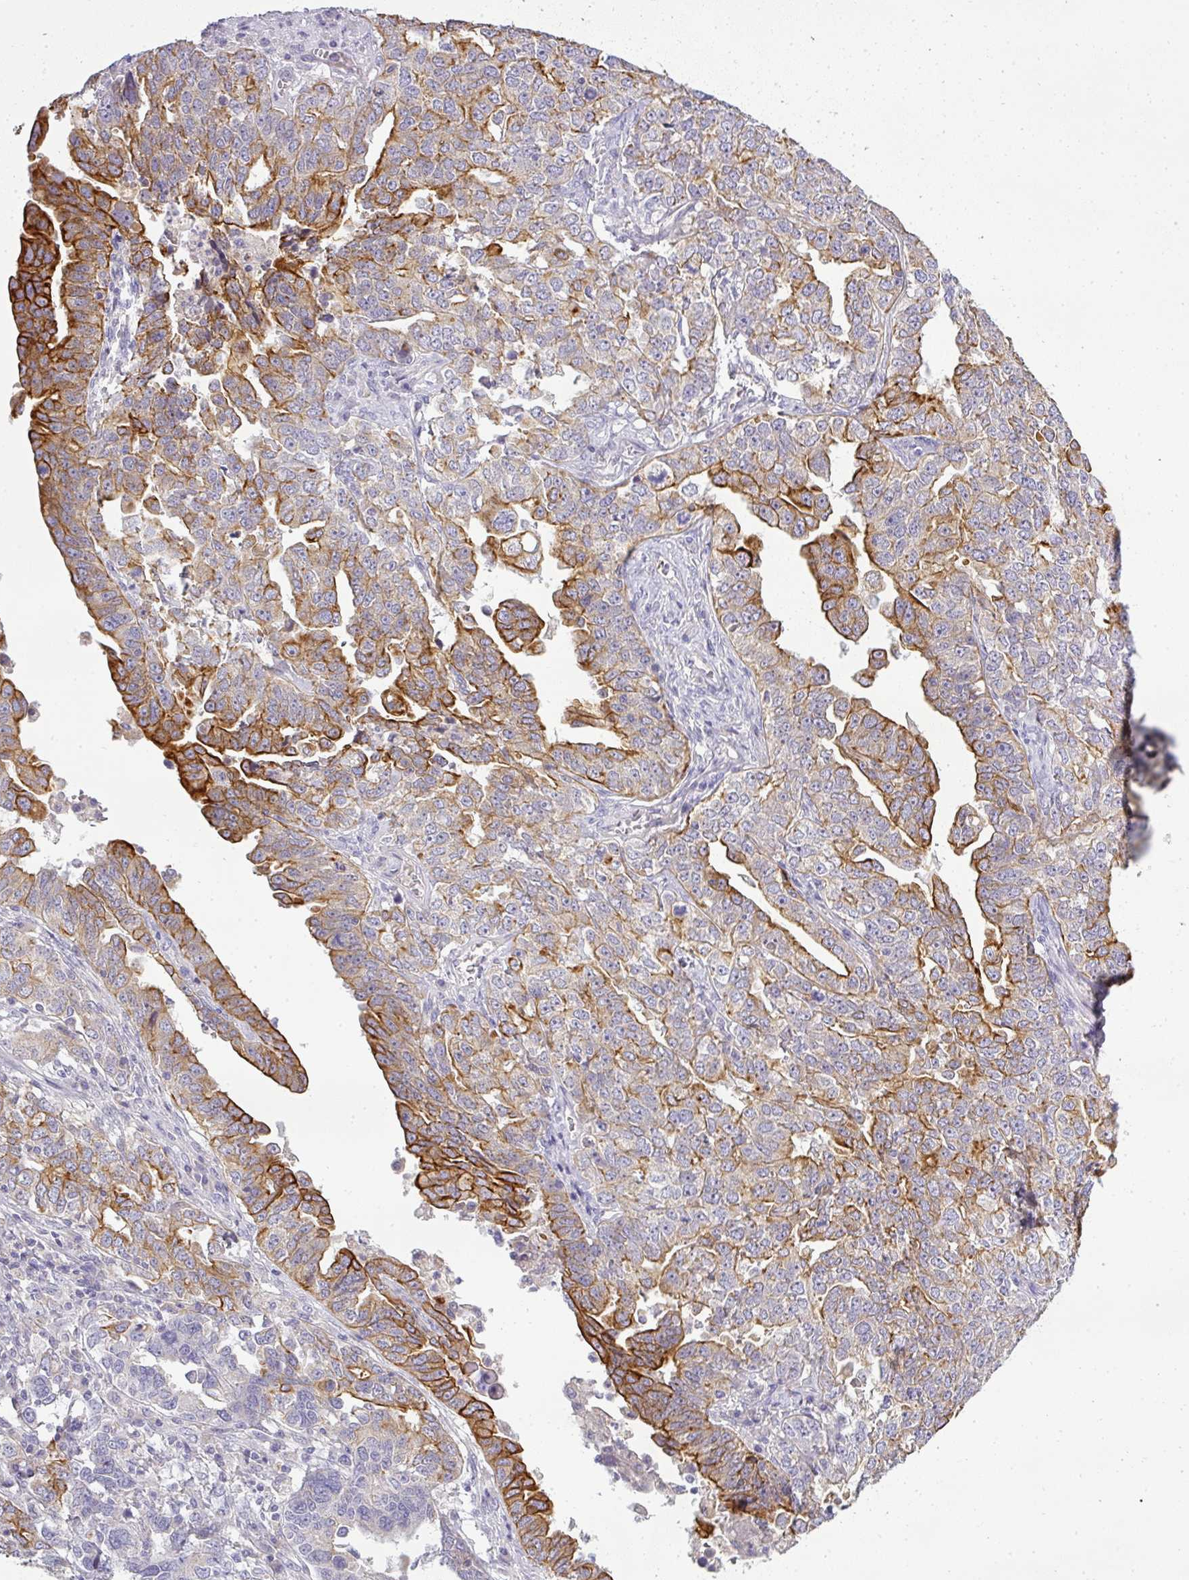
{"staining": {"intensity": "strong", "quantity": "<25%", "location": "cytoplasmic/membranous"}, "tissue": "ovarian cancer", "cell_type": "Tumor cells", "image_type": "cancer", "snomed": [{"axis": "morphology", "description": "Carcinoma, endometroid"}, {"axis": "topography", "description": "Ovary"}], "caption": "Brown immunohistochemical staining in ovarian cancer (endometroid carcinoma) shows strong cytoplasmic/membranous staining in approximately <25% of tumor cells. (DAB = brown stain, brightfield microscopy at high magnification).", "gene": "ASXL3", "patient": {"sex": "female", "age": 62}}